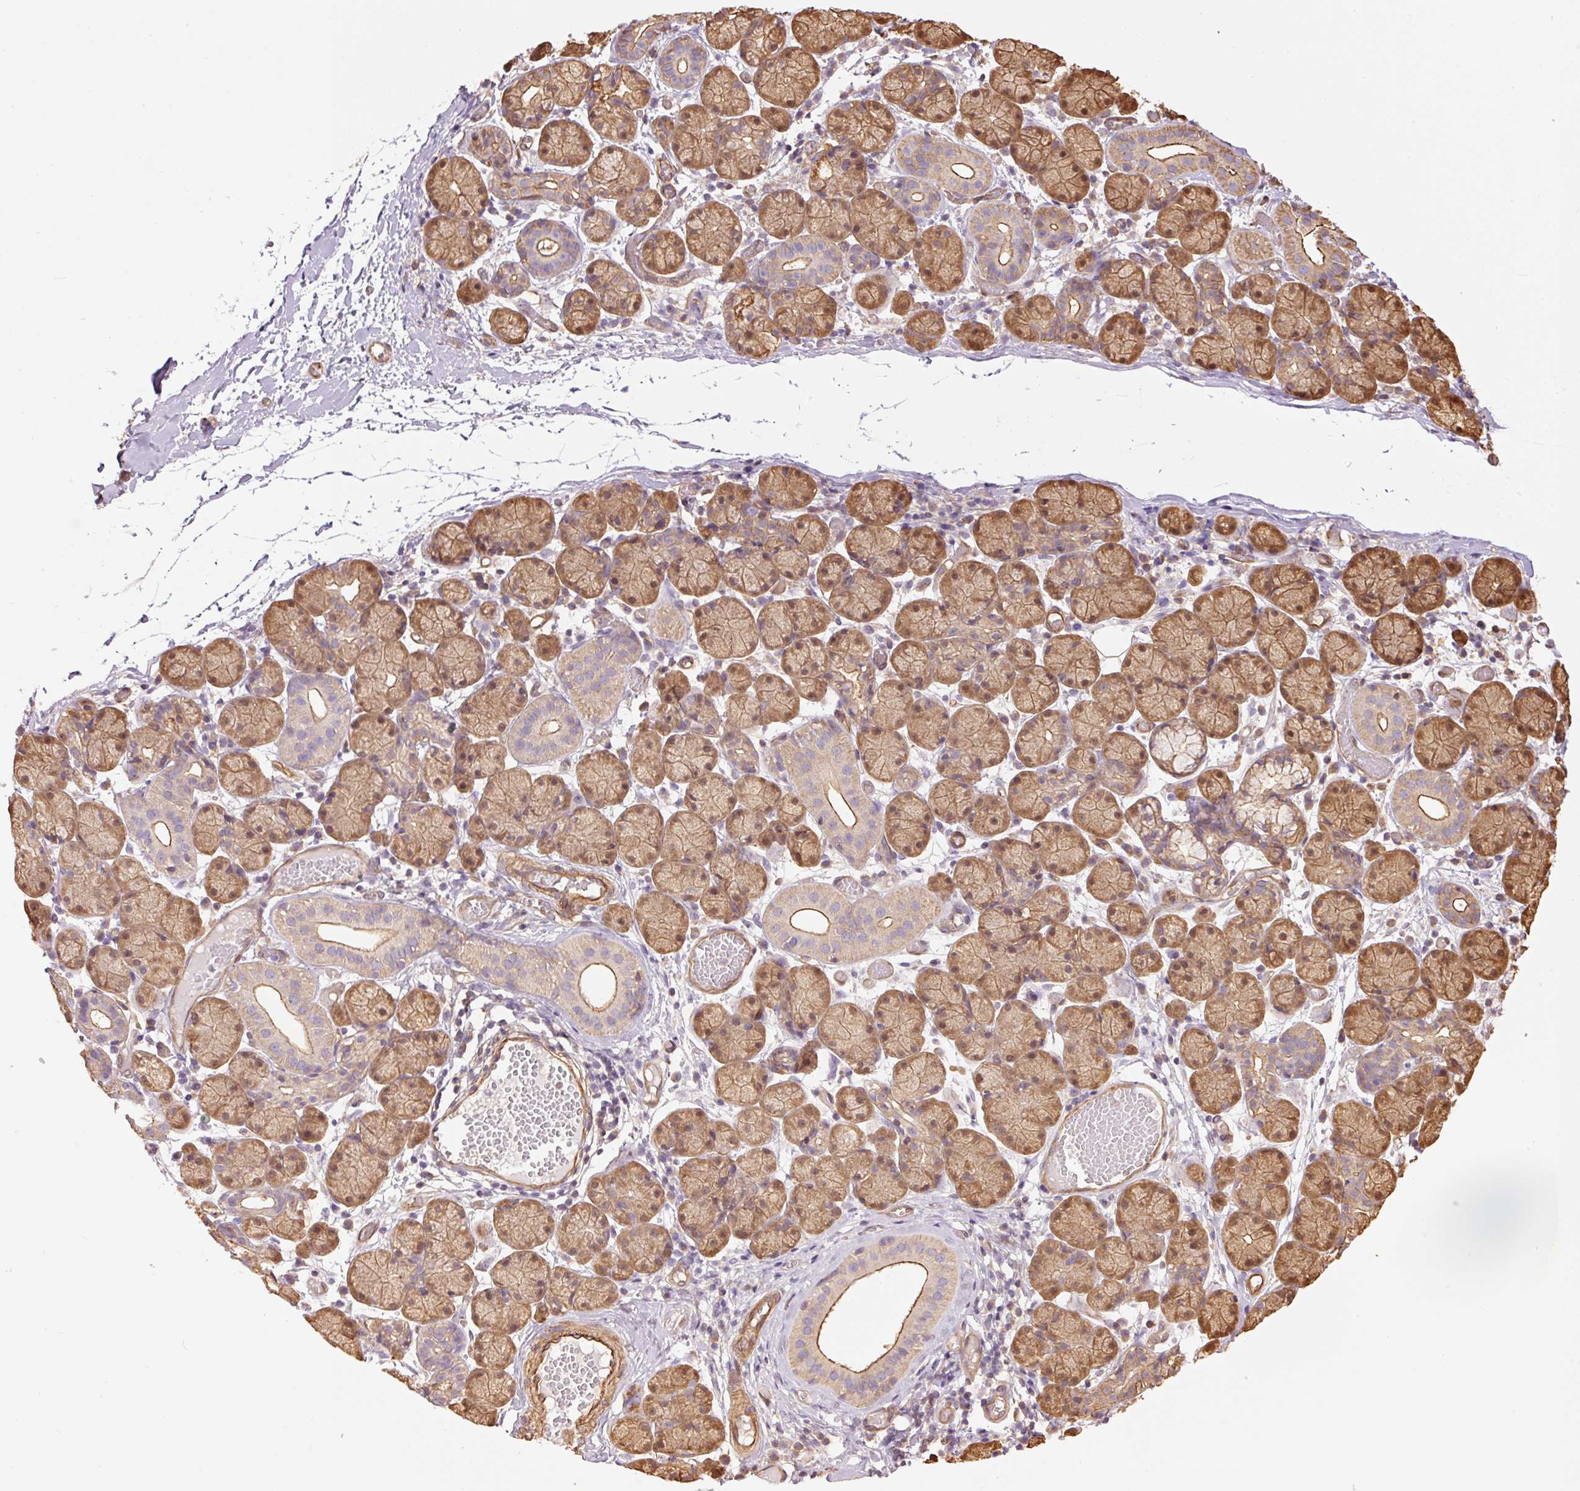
{"staining": {"intensity": "moderate", "quantity": ">75%", "location": "cytoplasmic/membranous"}, "tissue": "salivary gland", "cell_type": "Glandular cells", "image_type": "normal", "snomed": [{"axis": "morphology", "description": "Normal tissue, NOS"}, {"axis": "topography", "description": "Salivary gland"}], "caption": "Salivary gland stained with immunohistochemistry exhibits moderate cytoplasmic/membranous expression in approximately >75% of glandular cells.", "gene": "PPP1R1B", "patient": {"sex": "female", "age": 24}}